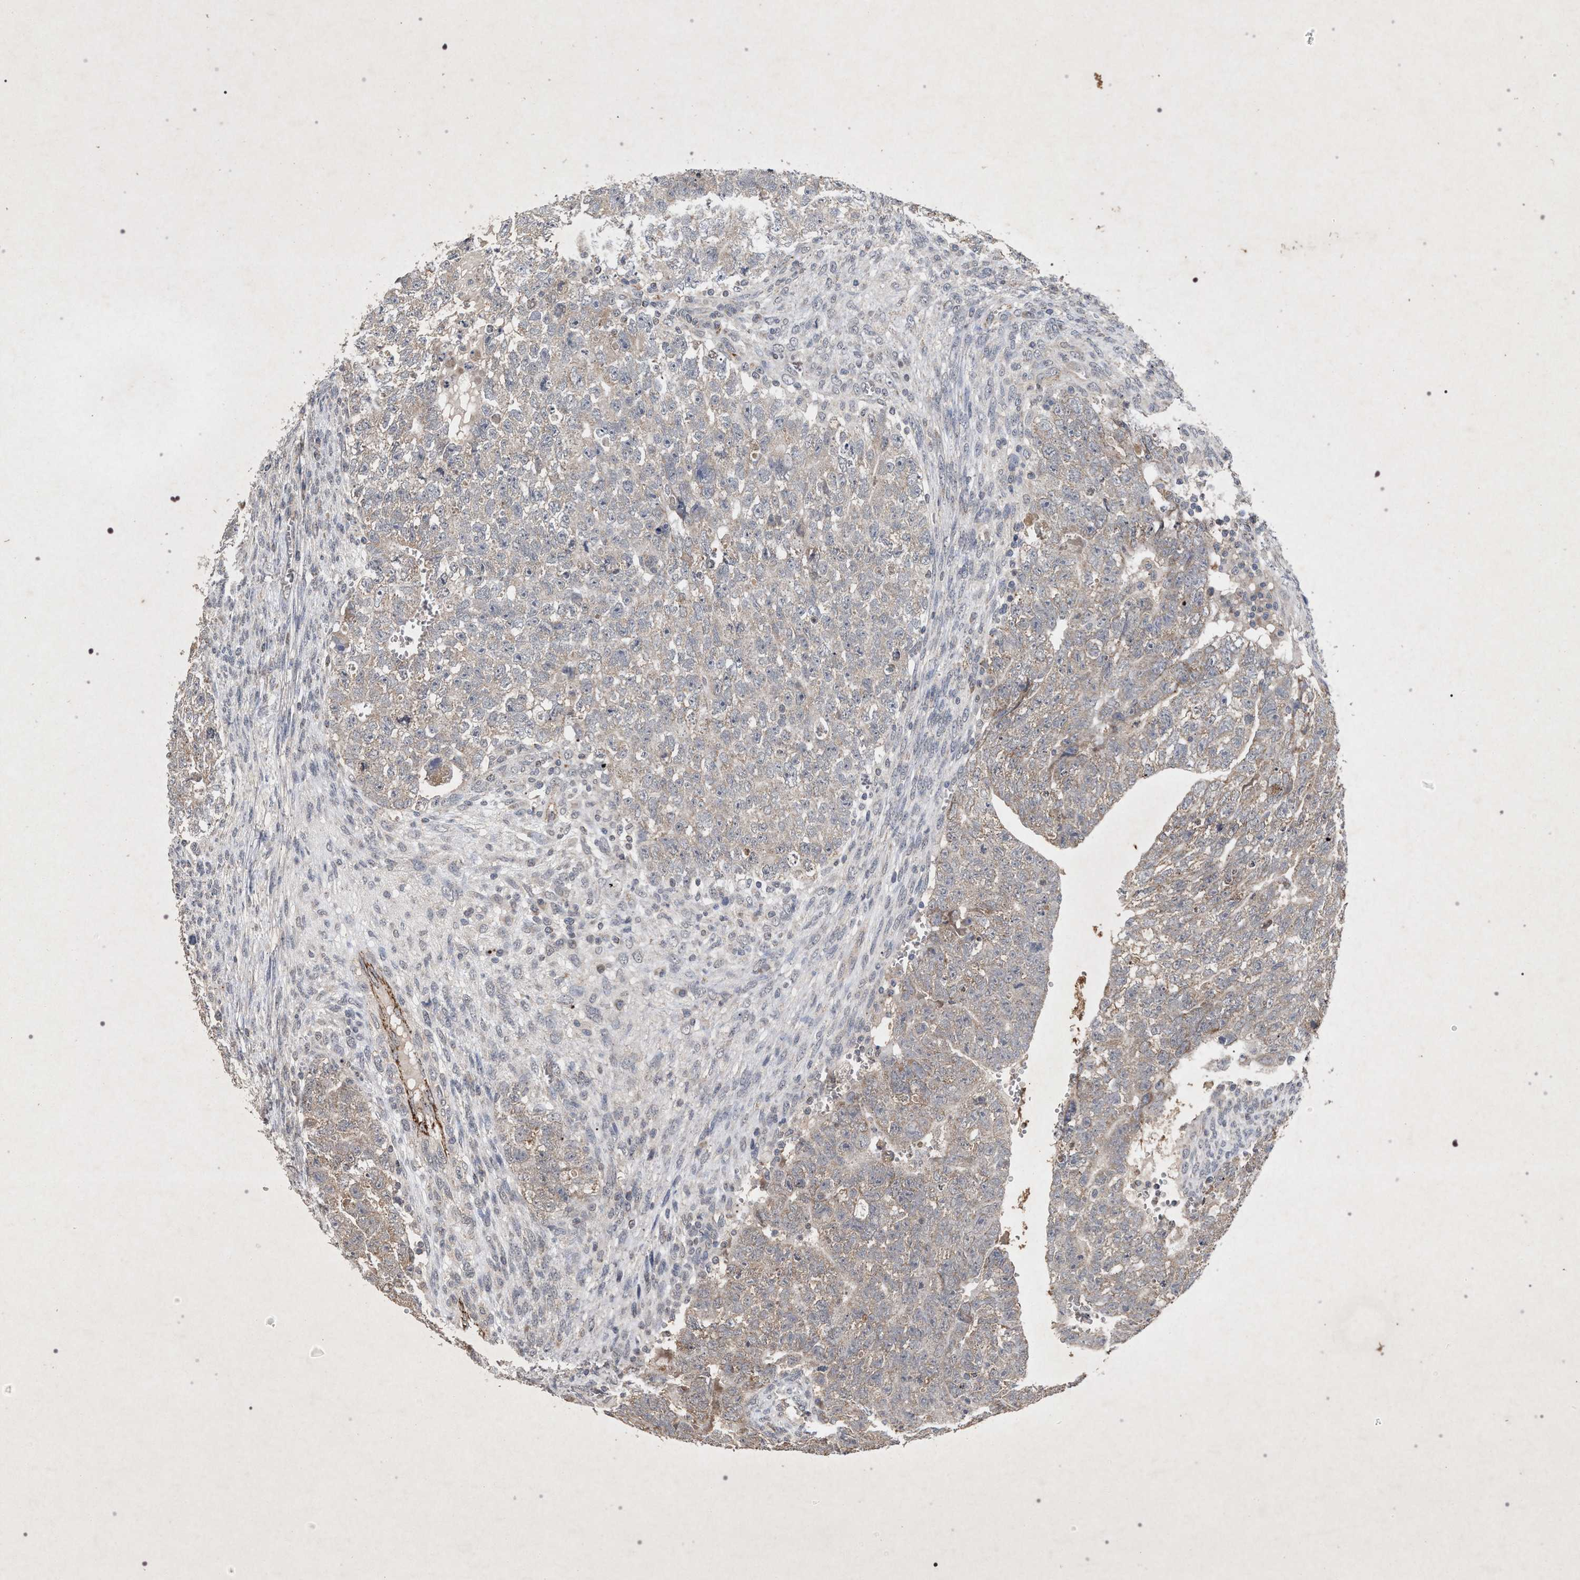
{"staining": {"intensity": "weak", "quantity": "<25%", "location": "cytoplasmic/membranous"}, "tissue": "testis cancer", "cell_type": "Tumor cells", "image_type": "cancer", "snomed": [{"axis": "morphology", "description": "Seminoma, NOS"}, {"axis": "morphology", "description": "Carcinoma, Embryonal, NOS"}, {"axis": "topography", "description": "Testis"}], "caption": "The immunohistochemistry photomicrograph has no significant staining in tumor cells of testis embryonal carcinoma tissue.", "gene": "PKD2L1", "patient": {"sex": "male", "age": 38}}